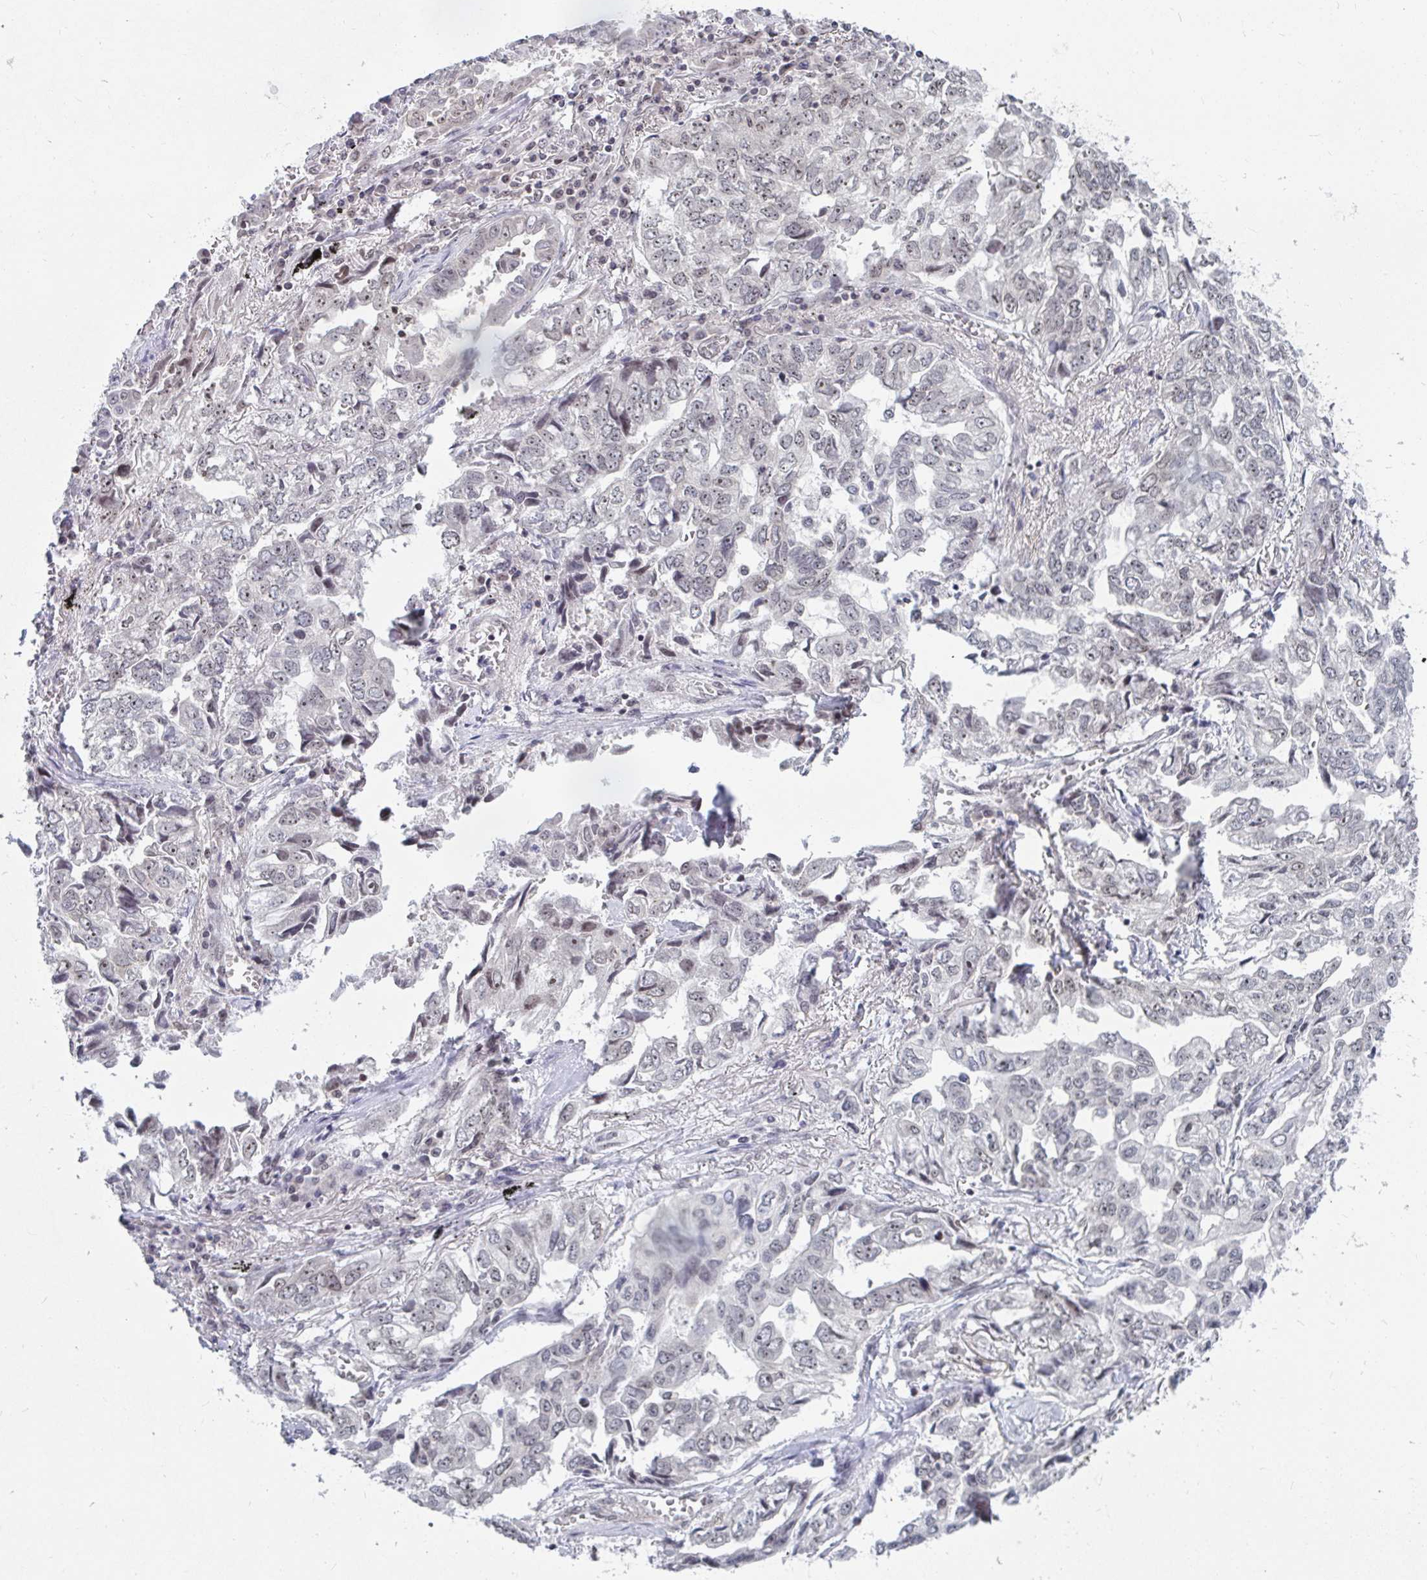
{"staining": {"intensity": "weak", "quantity": "<25%", "location": "nuclear"}, "tissue": "lung cancer", "cell_type": "Tumor cells", "image_type": "cancer", "snomed": [{"axis": "morphology", "description": "Adenocarcinoma, NOS"}, {"axis": "topography", "description": "Lung"}], "caption": "Lung adenocarcinoma was stained to show a protein in brown. There is no significant expression in tumor cells.", "gene": "TRIP12", "patient": {"sex": "female", "age": 52}}